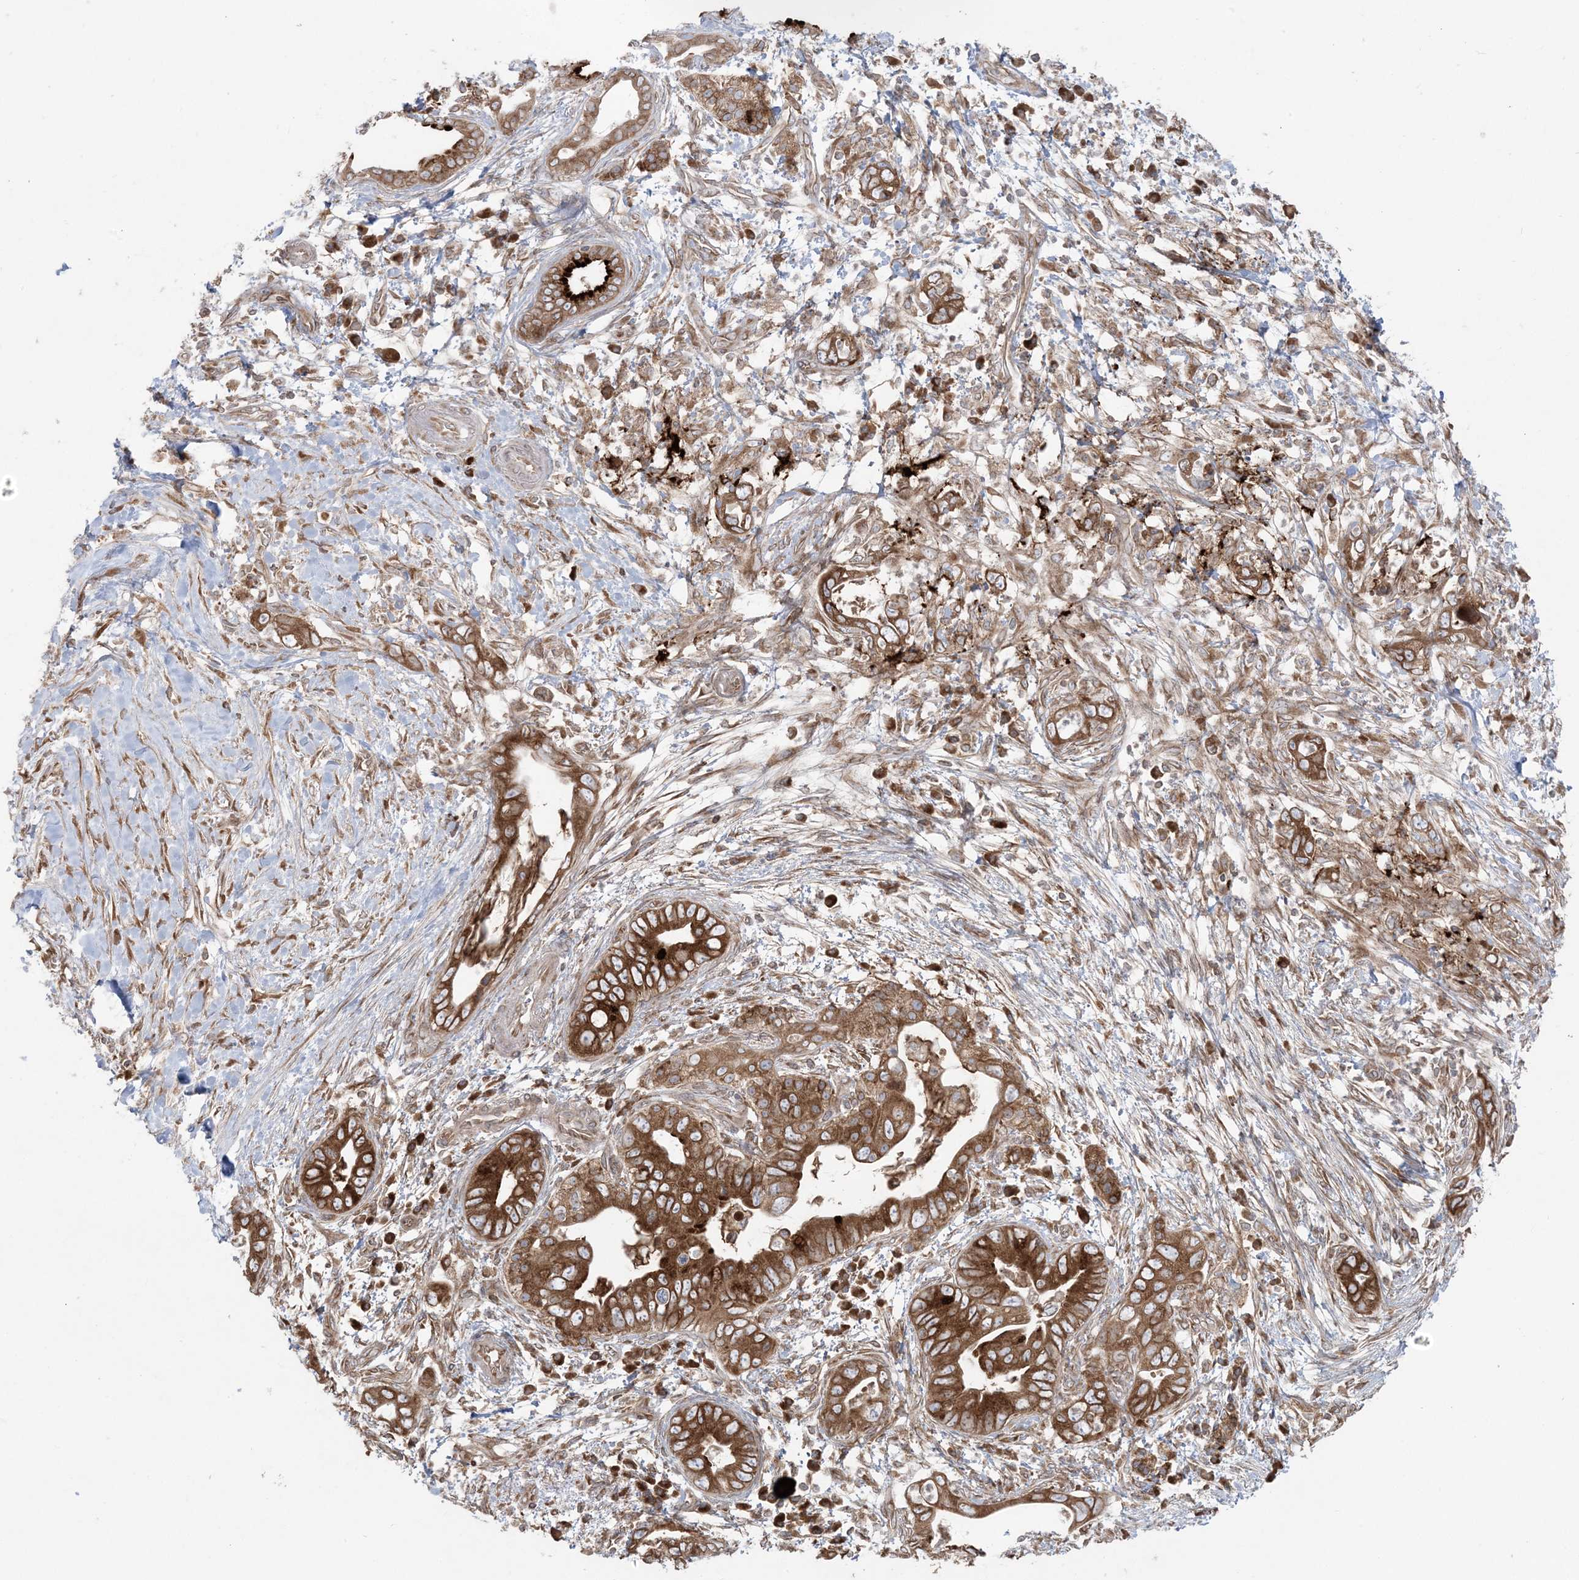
{"staining": {"intensity": "strong", "quantity": ">75%", "location": "cytoplasmic/membranous"}, "tissue": "pancreatic cancer", "cell_type": "Tumor cells", "image_type": "cancer", "snomed": [{"axis": "morphology", "description": "Adenocarcinoma, NOS"}, {"axis": "topography", "description": "Pancreas"}], "caption": "Strong cytoplasmic/membranous staining is seen in approximately >75% of tumor cells in pancreatic cancer.", "gene": "UBXN4", "patient": {"sex": "male", "age": 75}}